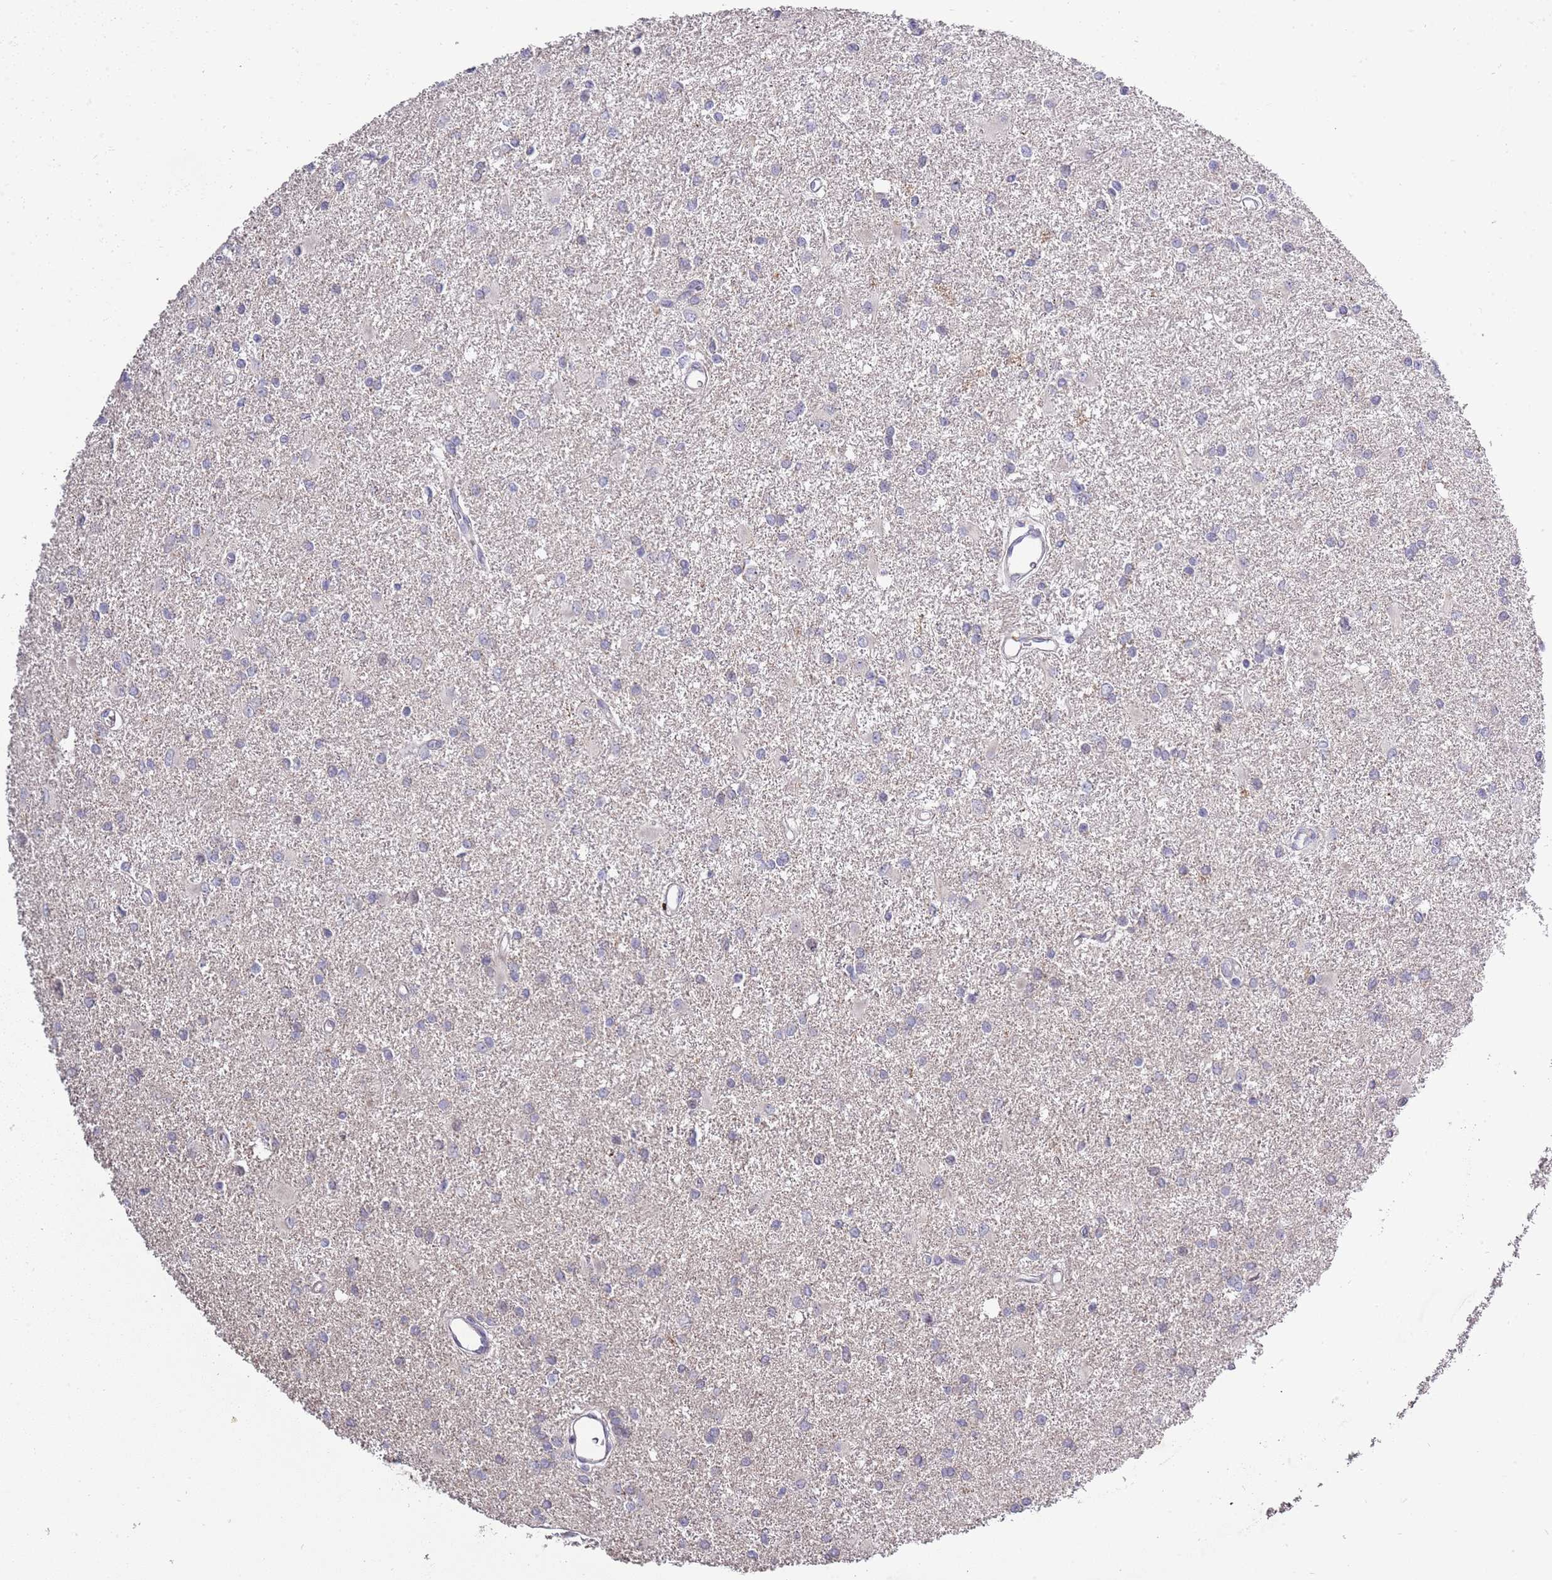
{"staining": {"intensity": "negative", "quantity": "none", "location": "none"}, "tissue": "glioma", "cell_type": "Tumor cells", "image_type": "cancer", "snomed": [{"axis": "morphology", "description": "Glioma, malignant, High grade"}, {"axis": "topography", "description": "Brain"}], "caption": "Human glioma stained for a protein using IHC reveals no positivity in tumor cells.", "gene": "P2RY13", "patient": {"sex": "female", "age": 50}}